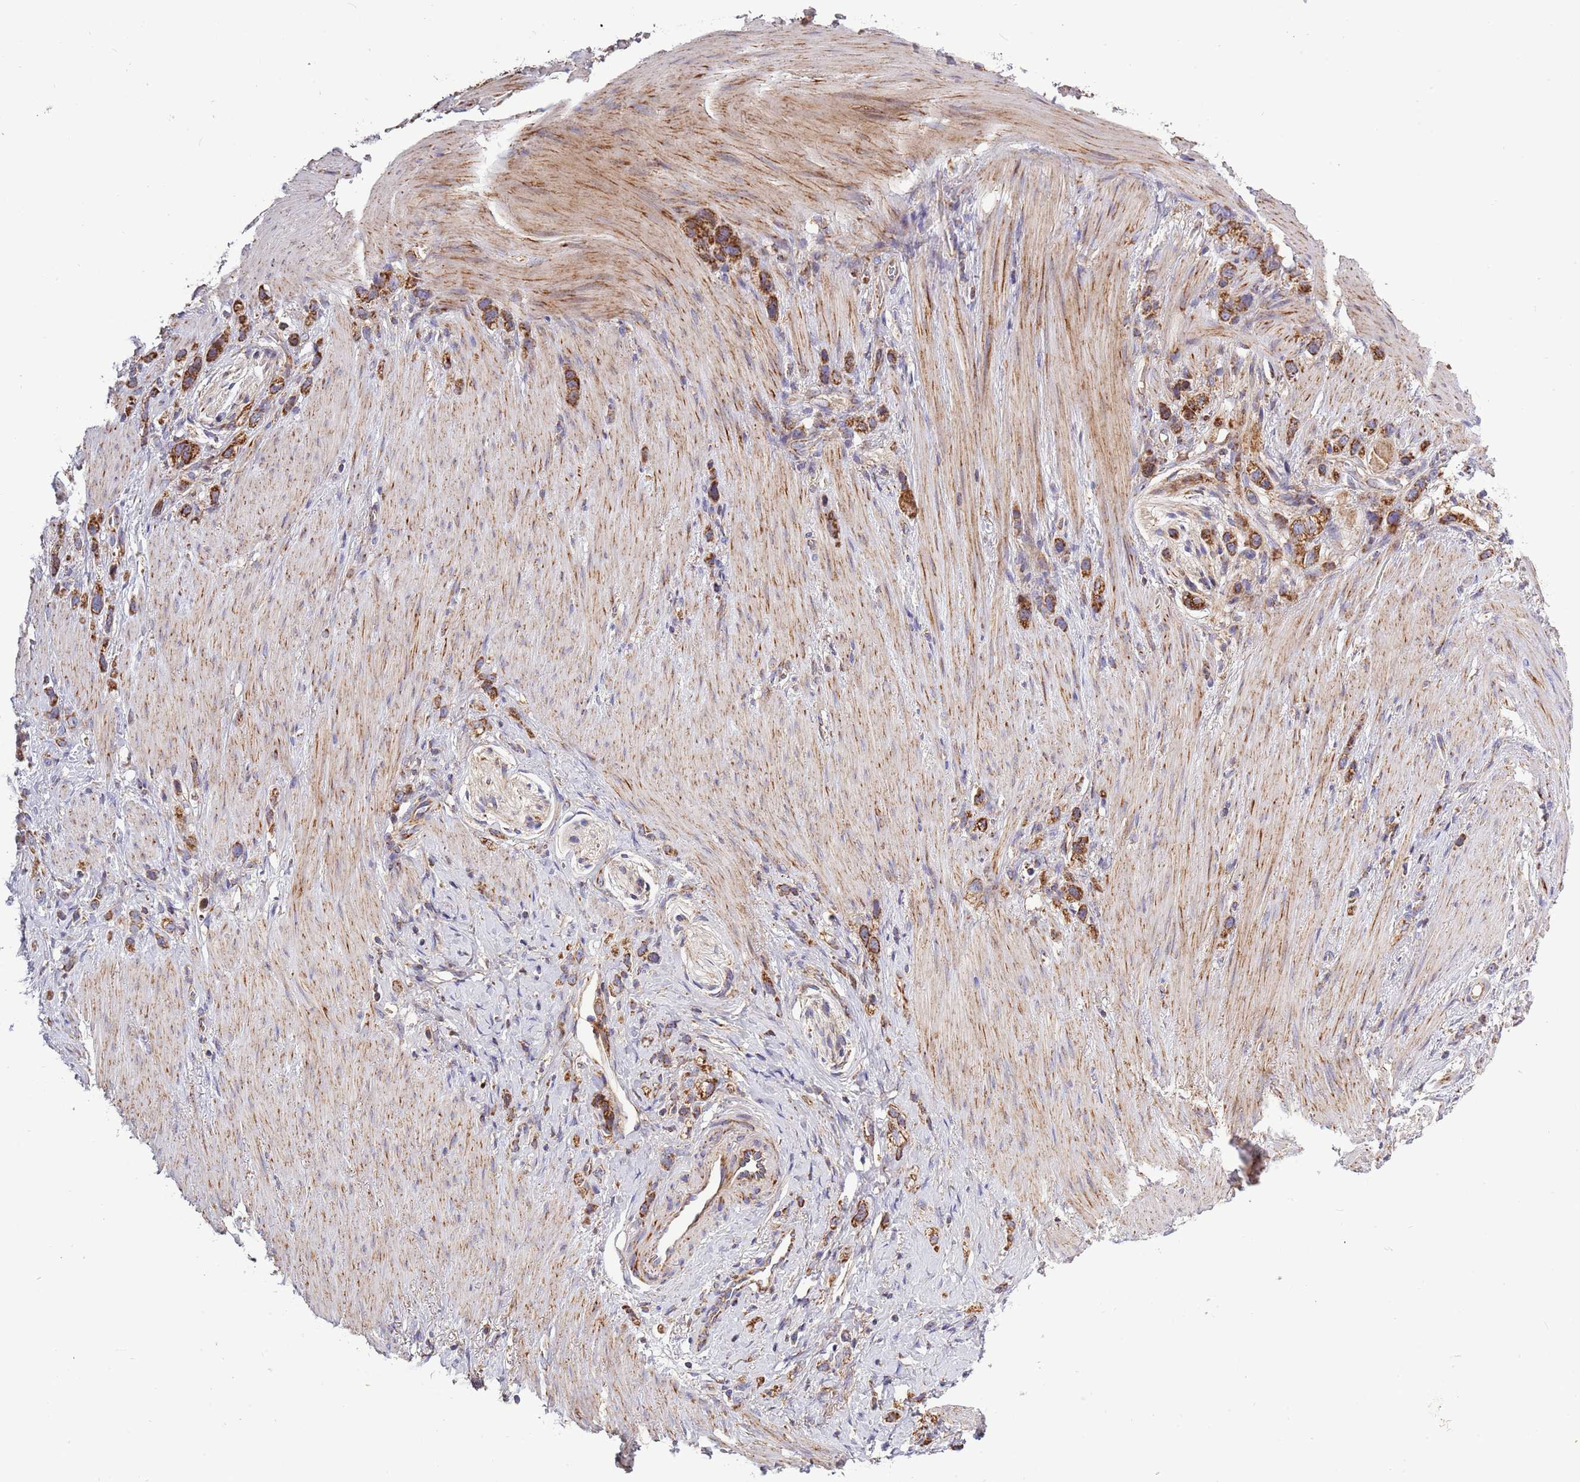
{"staining": {"intensity": "moderate", "quantity": ">75%", "location": "cytoplasmic/membranous"}, "tissue": "stomach cancer", "cell_type": "Tumor cells", "image_type": "cancer", "snomed": [{"axis": "morphology", "description": "Adenocarcinoma, NOS"}, {"axis": "topography", "description": "Stomach"}], "caption": "Approximately >75% of tumor cells in human stomach adenocarcinoma display moderate cytoplasmic/membranous protein staining as visualized by brown immunohistochemical staining.", "gene": "IRS4", "patient": {"sex": "female", "age": 65}}